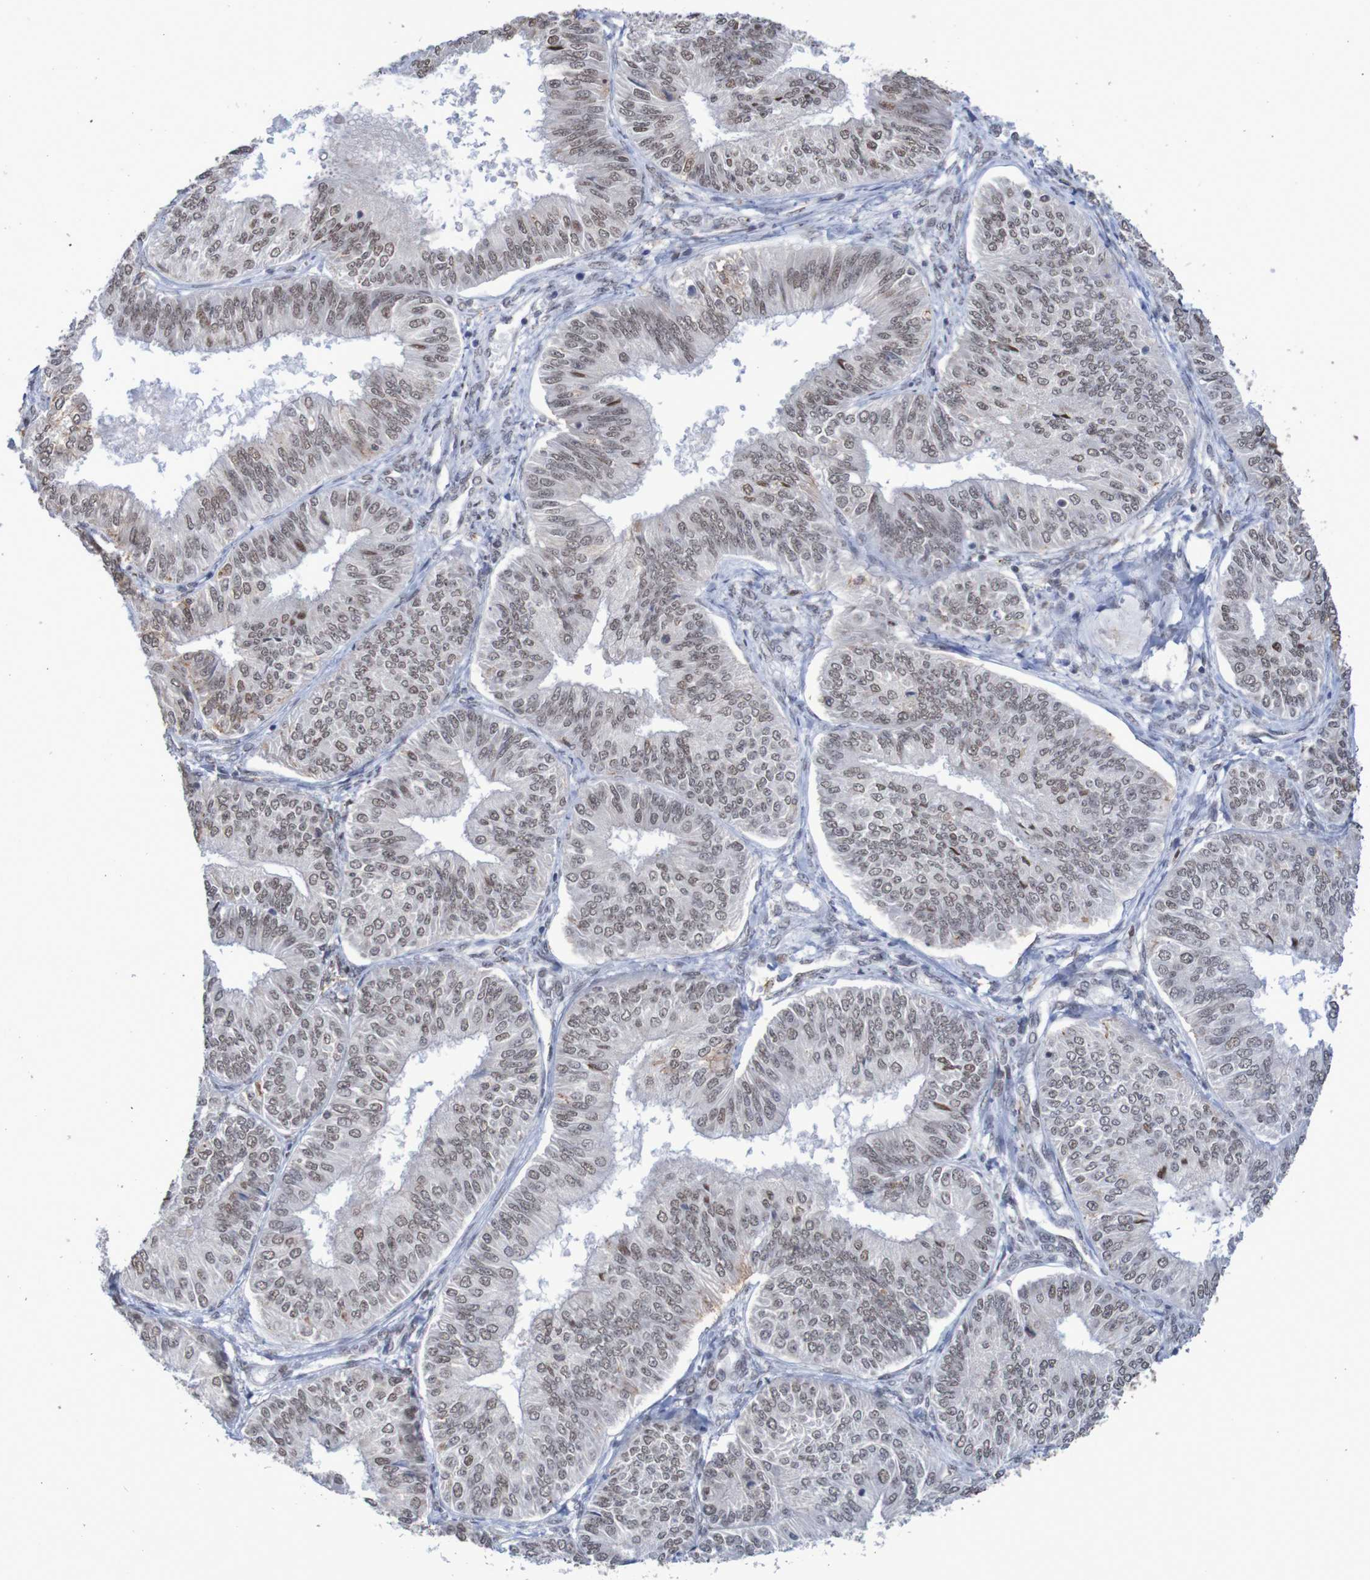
{"staining": {"intensity": "moderate", "quantity": ">75%", "location": "nuclear"}, "tissue": "endometrial cancer", "cell_type": "Tumor cells", "image_type": "cancer", "snomed": [{"axis": "morphology", "description": "Adenocarcinoma, NOS"}, {"axis": "topography", "description": "Endometrium"}], "caption": "A high-resolution micrograph shows immunohistochemistry (IHC) staining of endometrial cancer, which displays moderate nuclear positivity in approximately >75% of tumor cells. (DAB IHC with brightfield microscopy, high magnification).", "gene": "MRTFB", "patient": {"sex": "female", "age": 58}}